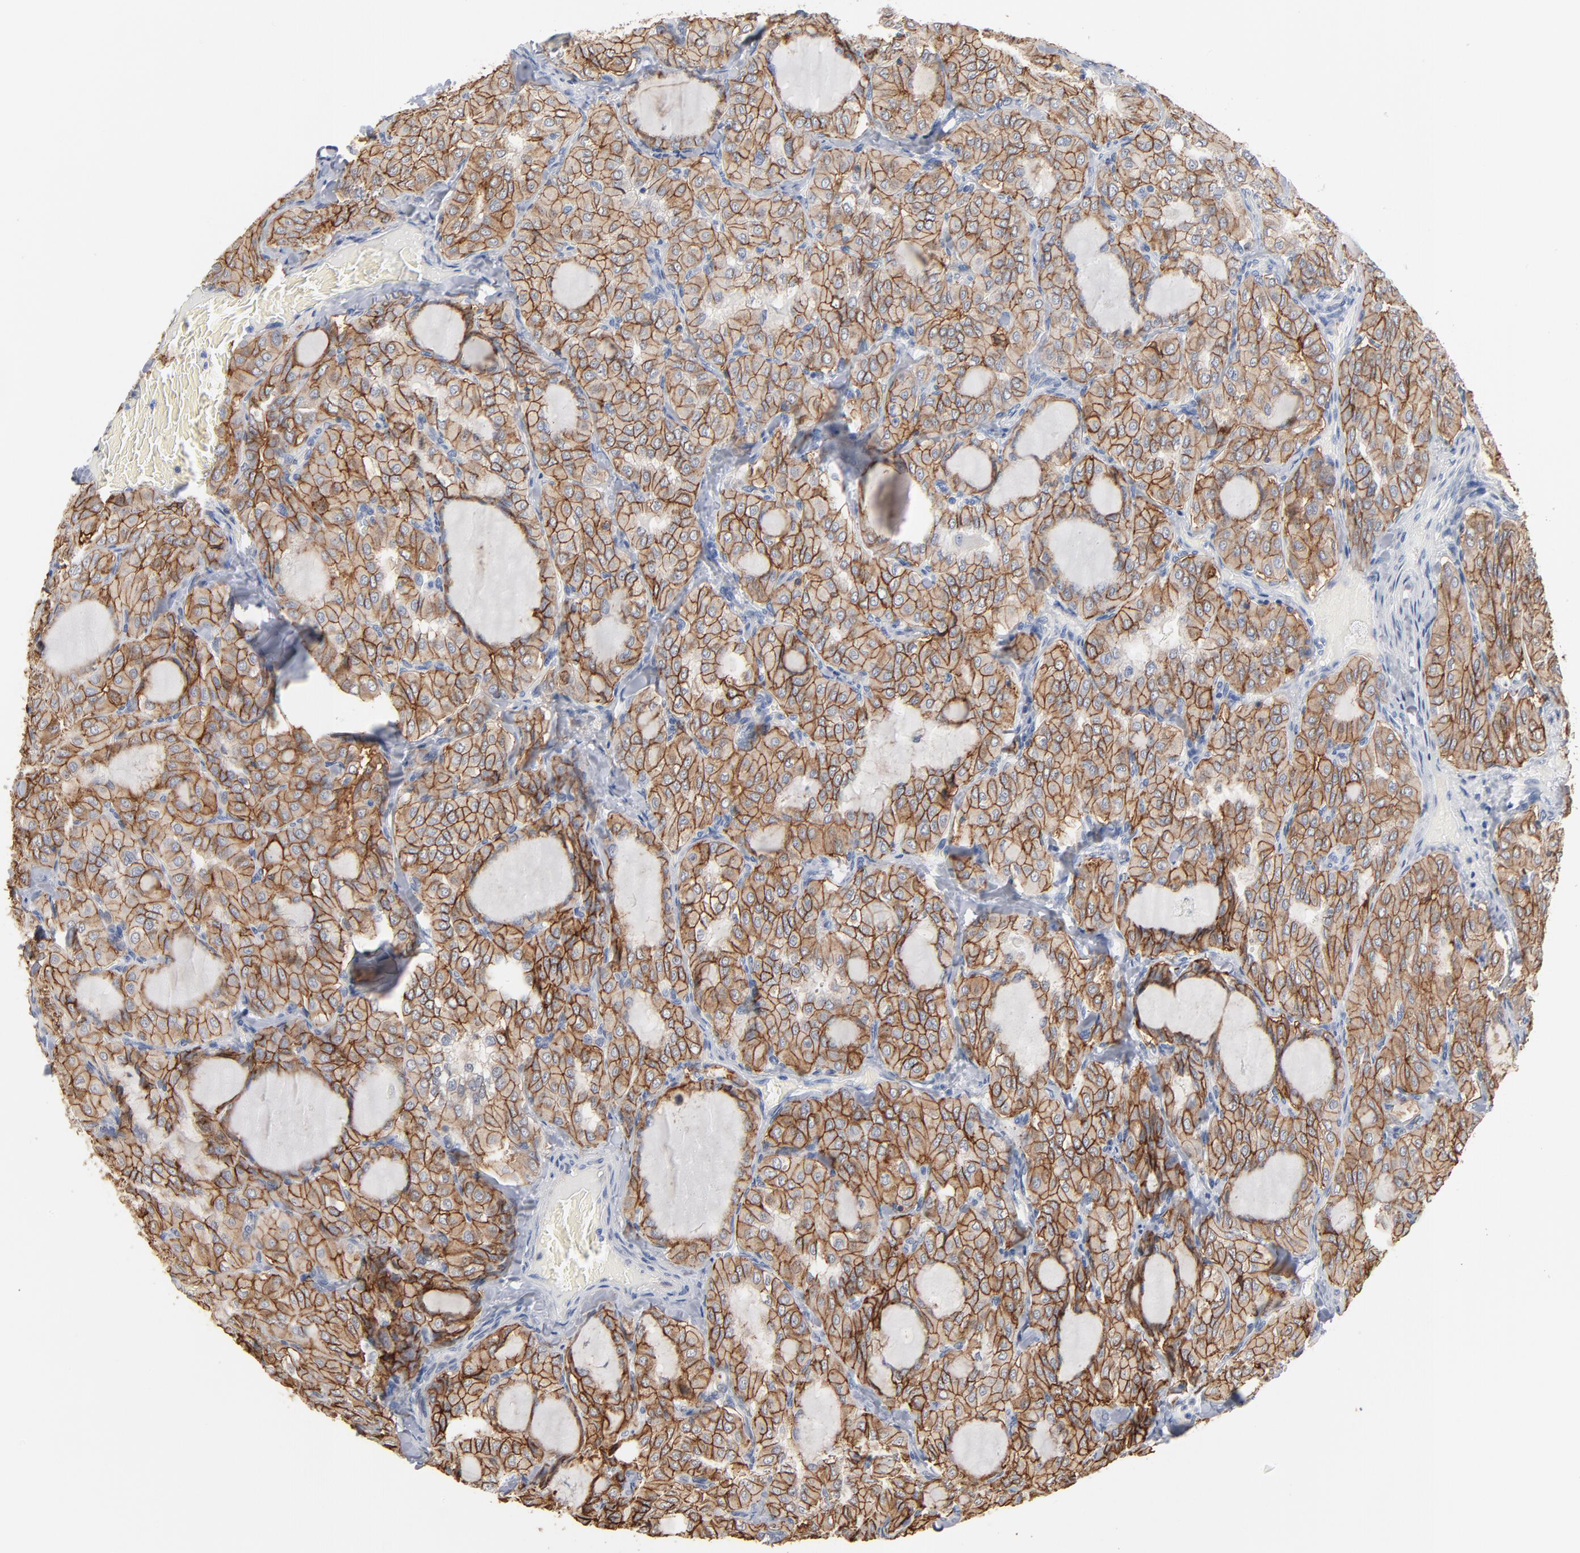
{"staining": {"intensity": "moderate", "quantity": ">75%", "location": "cytoplasmic/membranous"}, "tissue": "thyroid cancer", "cell_type": "Tumor cells", "image_type": "cancer", "snomed": [{"axis": "morphology", "description": "Papillary adenocarcinoma, NOS"}, {"axis": "topography", "description": "Thyroid gland"}], "caption": "DAB immunohistochemical staining of human thyroid cancer (papillary adenocarcinoma) demonstrates moderate cytoplasmic/membranous protein expression in about >75% of tumor cells. (Stains: DAB in brown, nuclei in blue, Microscopy: brightfield microscopy at high magnification).", "gene": "EPCAM", "patient": {"sex": "male", "age": 20}}